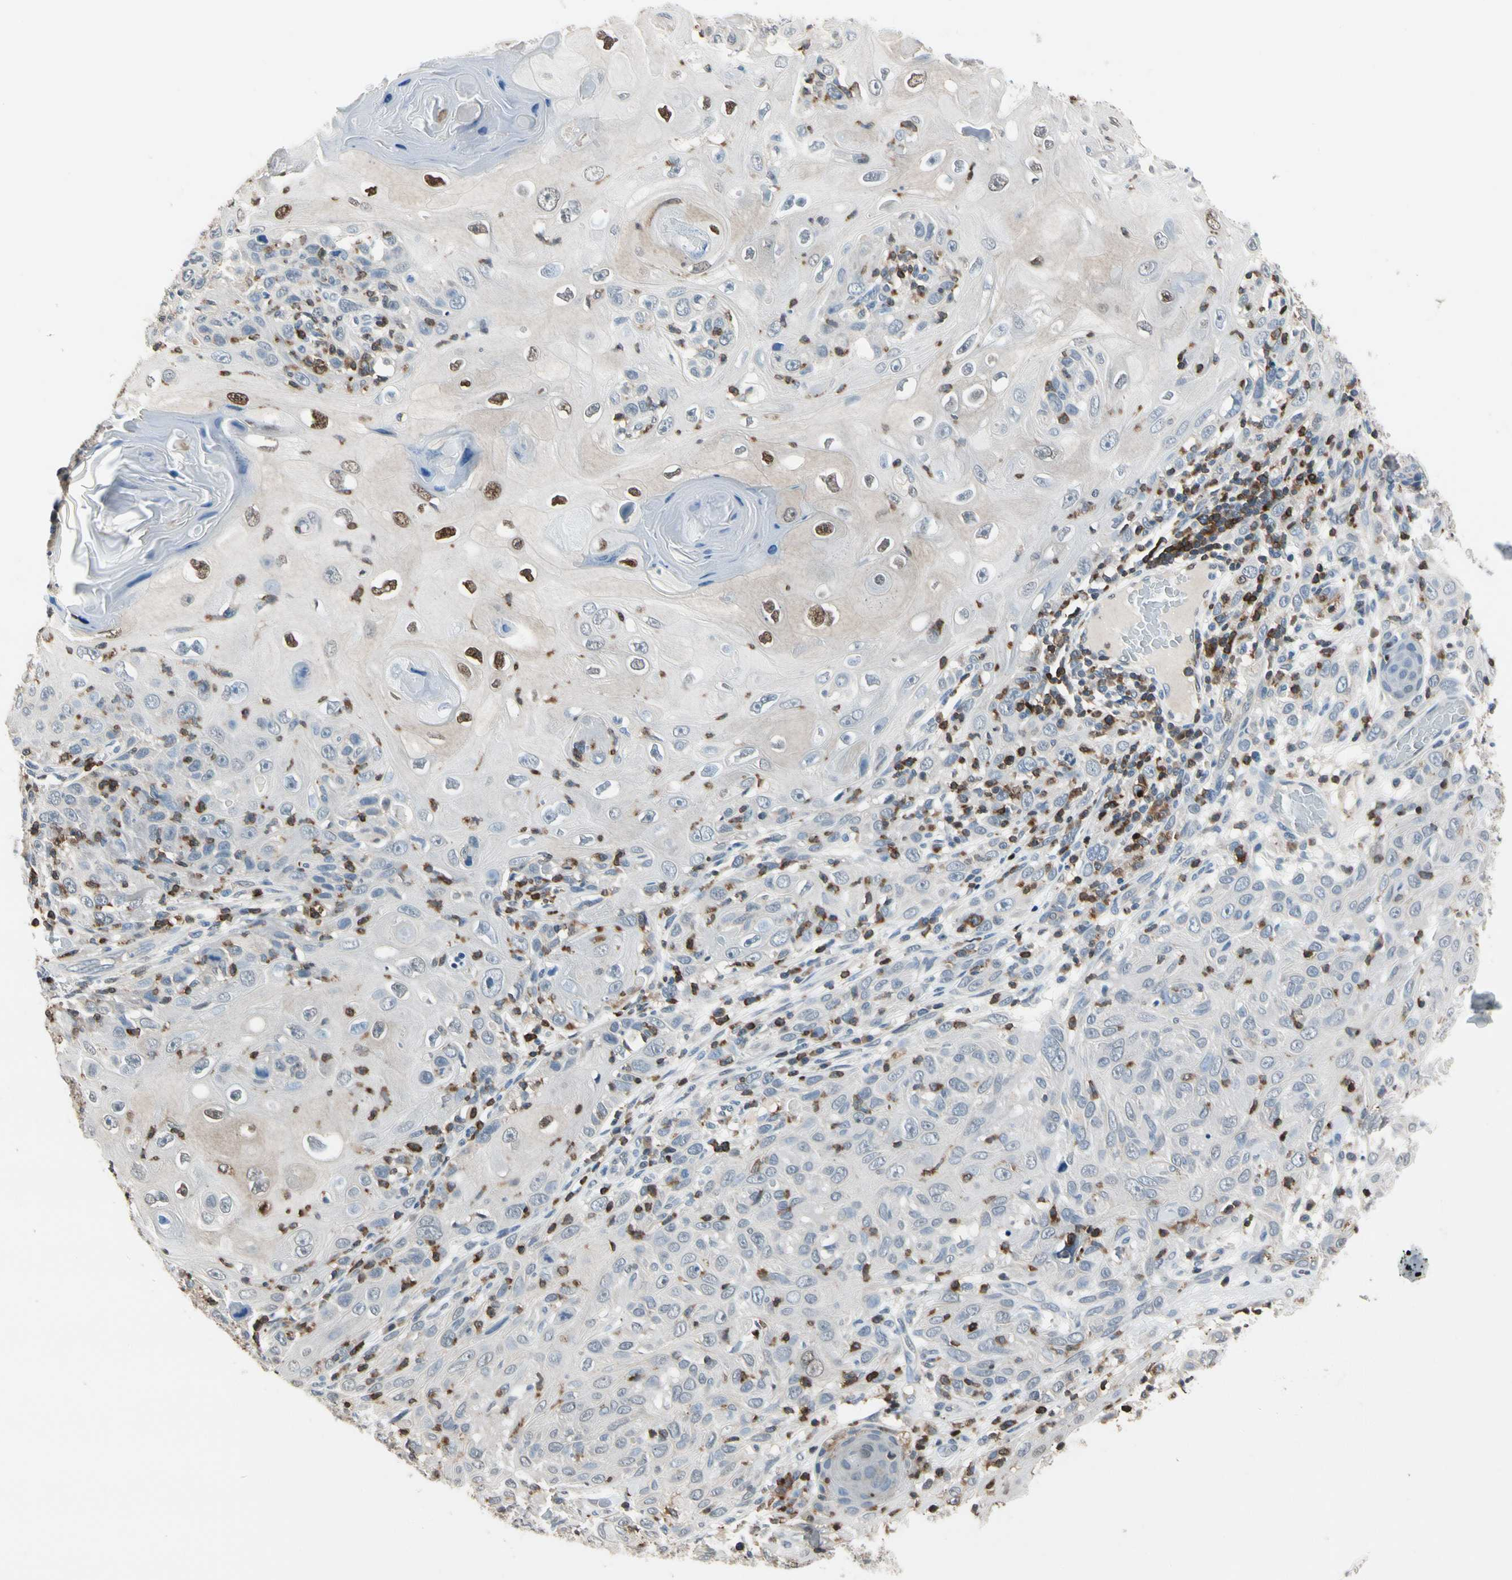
{"staining": {"intensity": "strong", "quantity": "<25%", "location": "nuclear"}, "tissue": "skin cancer", "cell_type": "Tumor cells", "image_type": "cancer", "snomed": [{"axis": "morphology", "description": "Squamous cell carcinoma, NOS"}, {"axis": "topography", "description": "Skin"}], "caption": "This micrograph shows squamous cell carcinoma (skin) stained with immunohistochemistry (IHC) to label a protein in brown. The nuclear of tumor cells show strong positivity for the protein. Nuclei are counter-stained blue.", "gene": "NFATC2", "patient": {"sex": "female", "age": 88}}